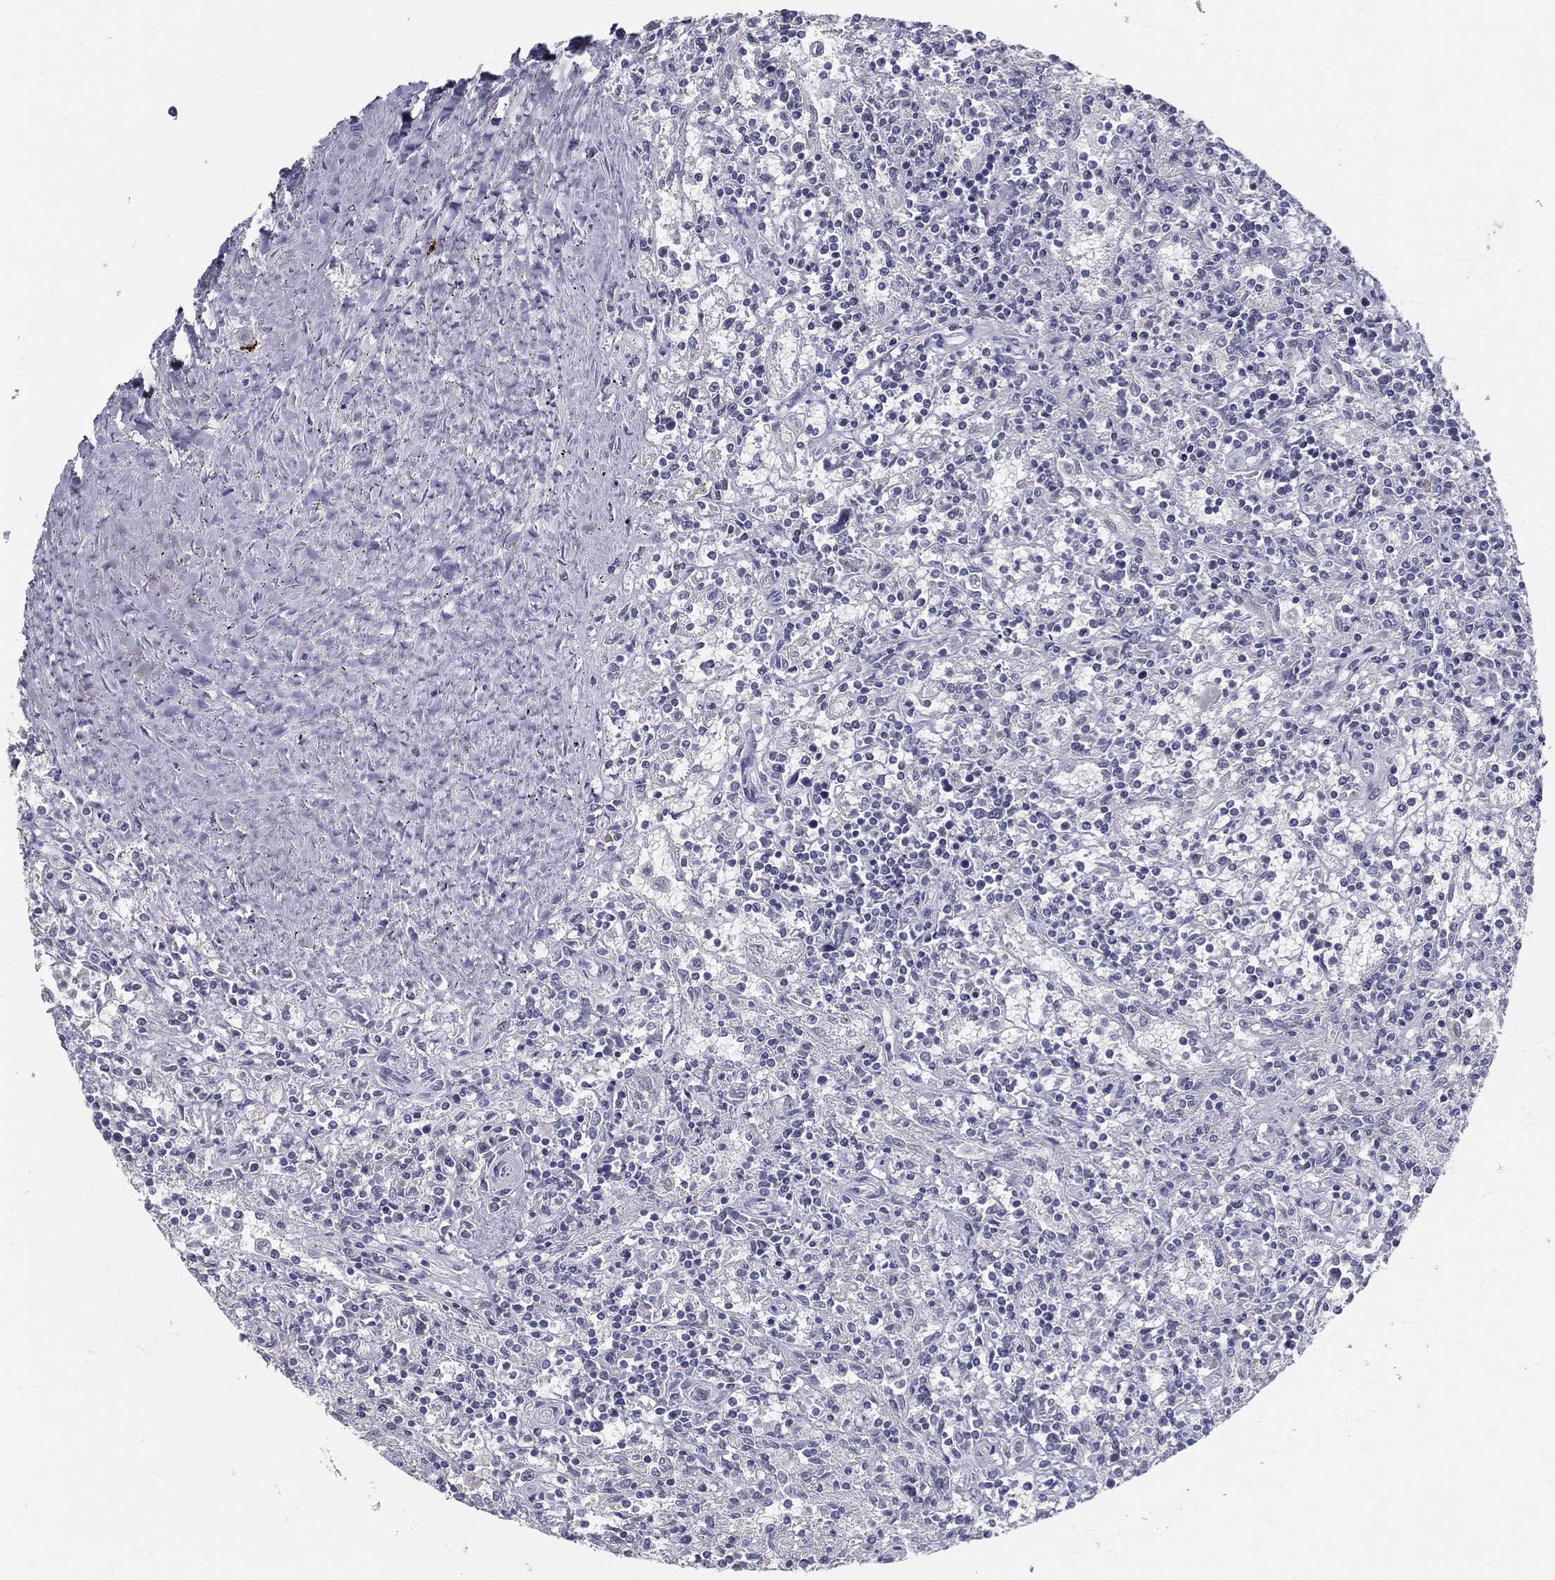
{"staining": {"intensity": "negative", "quantity": "none", "location": "none"}, "tissue": "lymphoma", "cell_type": "Tumor cells", "image_type": "cancer", "snomed": [{"axis": "morphology", "description": "Malignant lymphoma, non-Hodgkin's type, Low grade"}, {"axis": "topography", "description": "Spleen"}], "caption": "Protein analysis of lymphoma shows no significant staining in tumor cells.", "gene": "ACE2", "patient": {"sex": "male", "age": 62}}